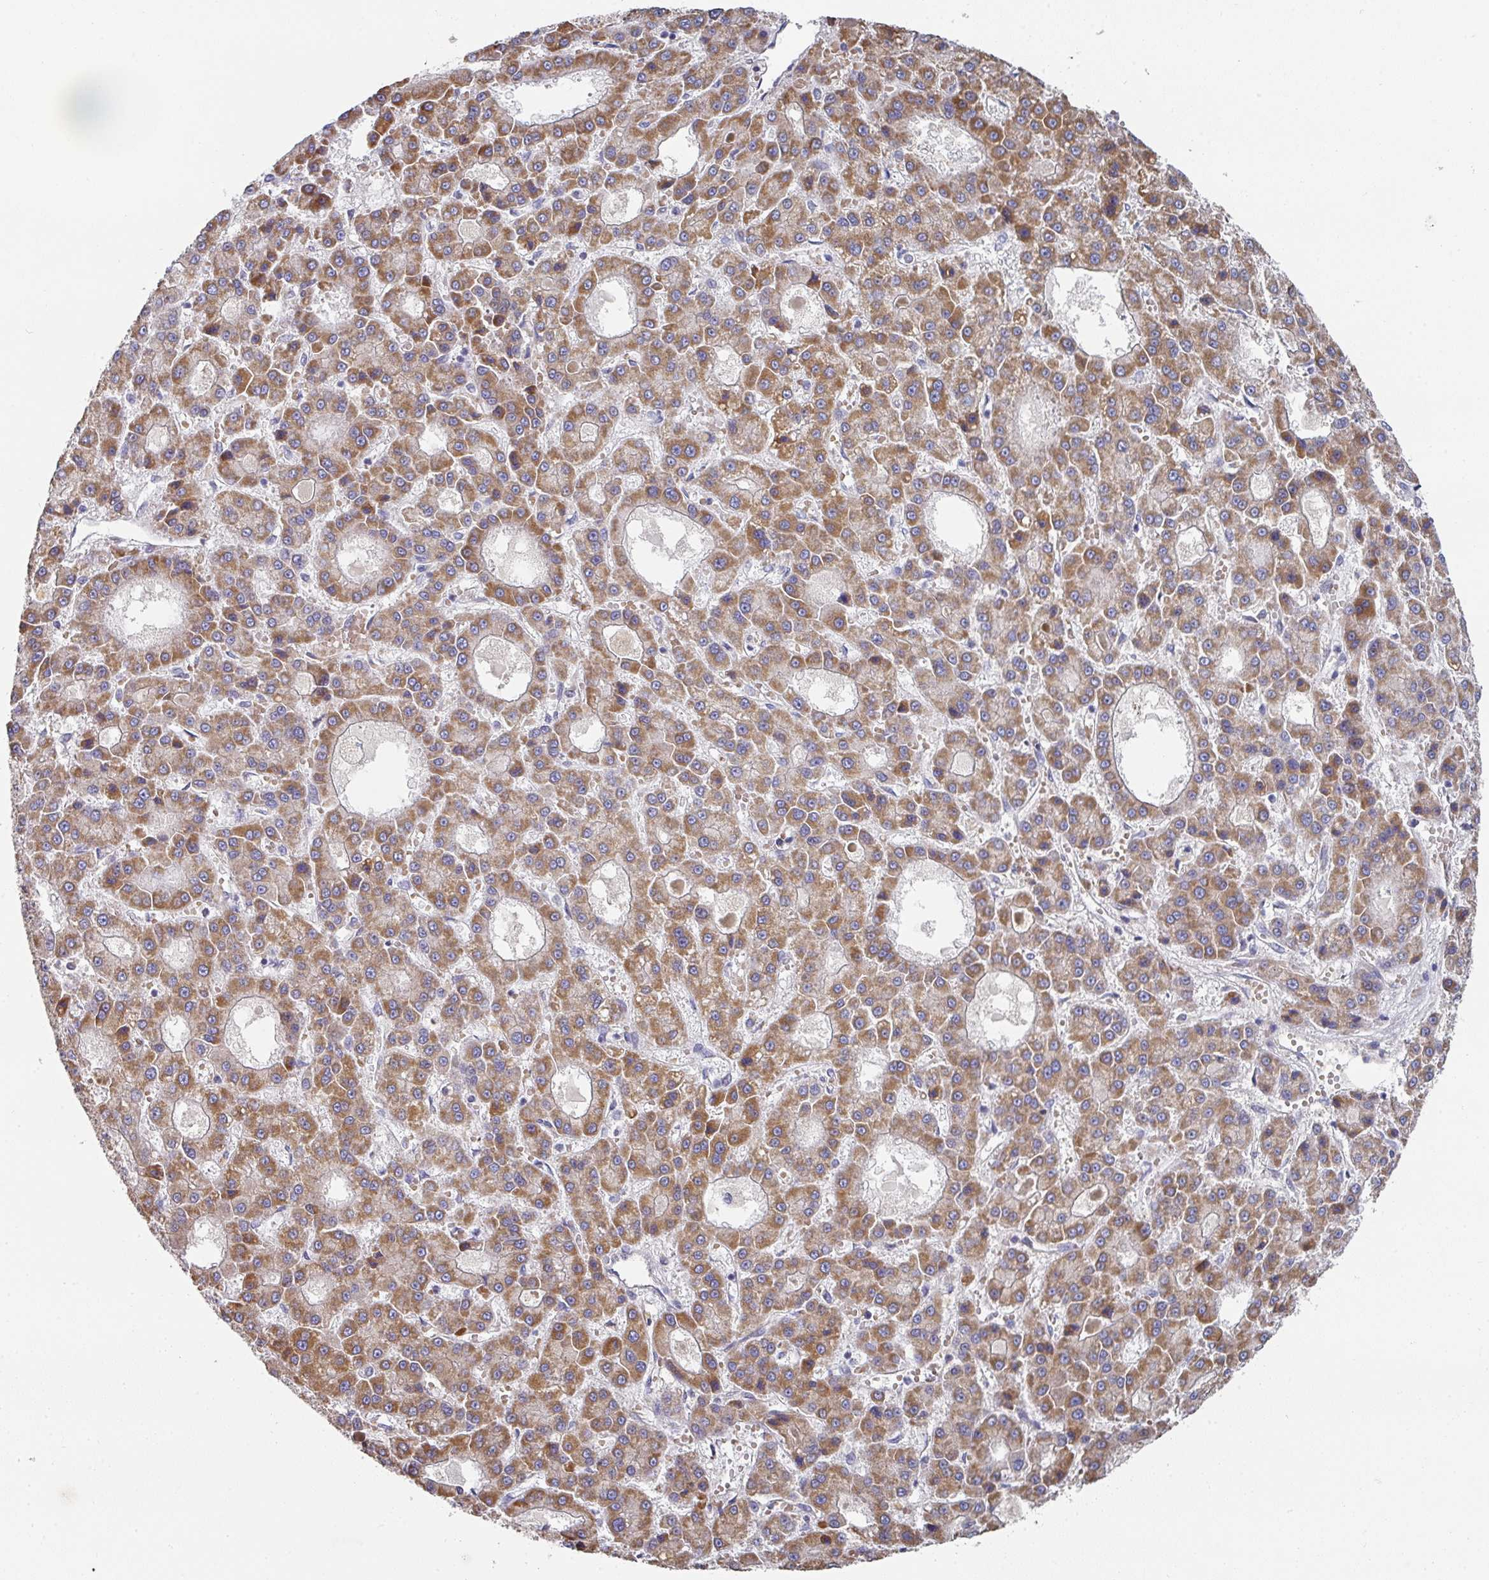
{"staining": {"intensity": "moderate", "quantity": ">75%", "location": "cytoplasmic/membranous"}, "tissue": "liver cancer", "cell_type": "Tumor cells", "image_type": "cancer", "snomed": [{"axis": "morphology", "description": "Carcinoma, Hepatocellular, NOS"}, {"axis": "topography", "description": "Liver"}], "caption": "This micrograph reveals immunohistochemistry staining of hepatocellular carcinoma (liver), with medium moderate cytoplasmic/membranous staining in about >75% of tumor cells.", "gene": "PYROXD2", "patient": {"sex": "male", "age": 70}}